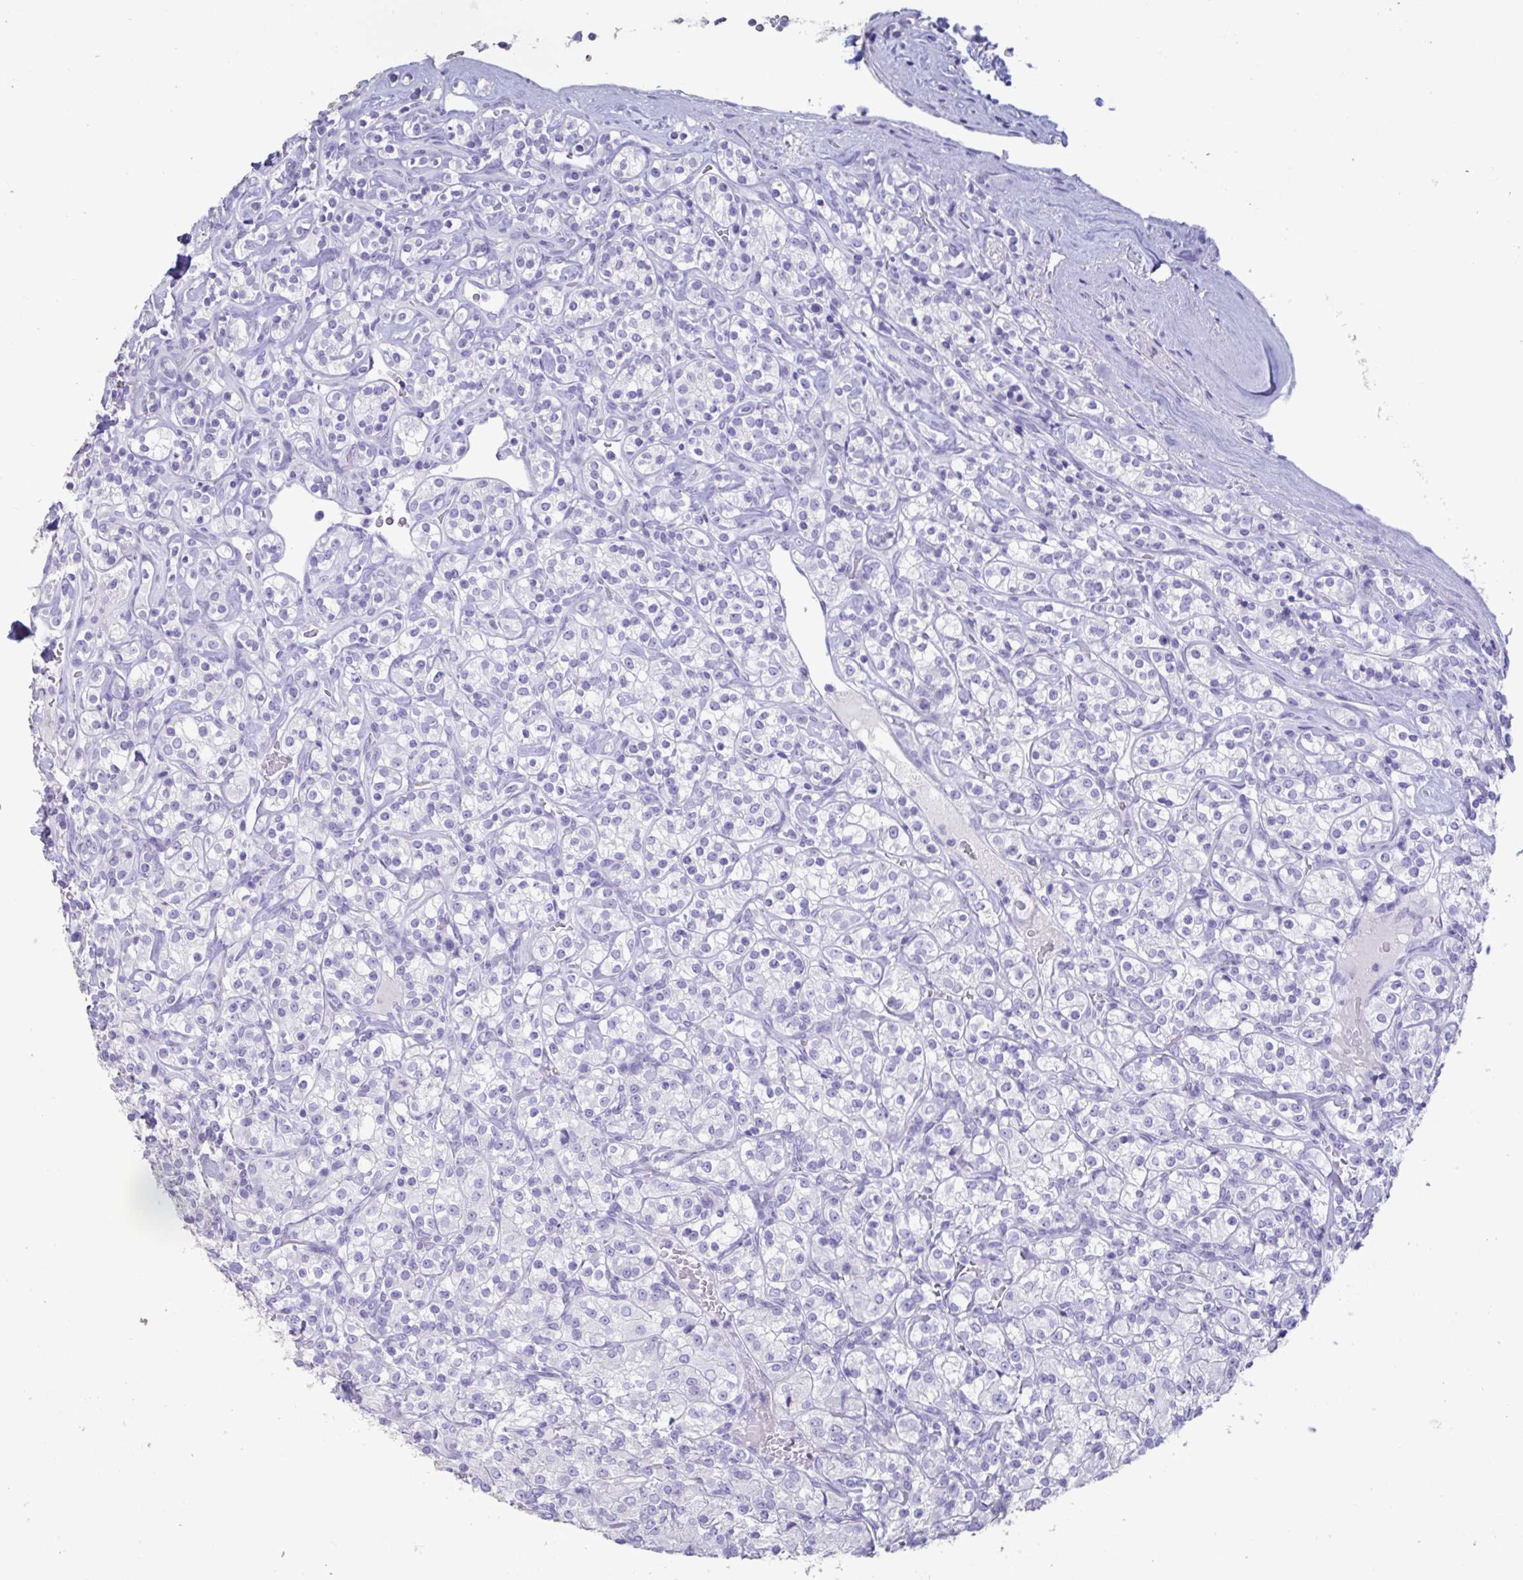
{"staining": {"intensity": "negative", "quantity": "none", "location": "none"}, "tissue": "renal cancer", "cell_type": "Tumor cells", "image_type": "cancer", "snomed": [{"axis": "morphology", "description": "Adenocarcinoma, NOS"}, {"axis": "topography", "description": "Kidney"}], "caption": "An image of renal cancer (adenocarcinoma) stained for a protein shows no brown staining in tumor cells.", "gene": "TNNC1", "patient": {"sex": "male", "age": 77}}